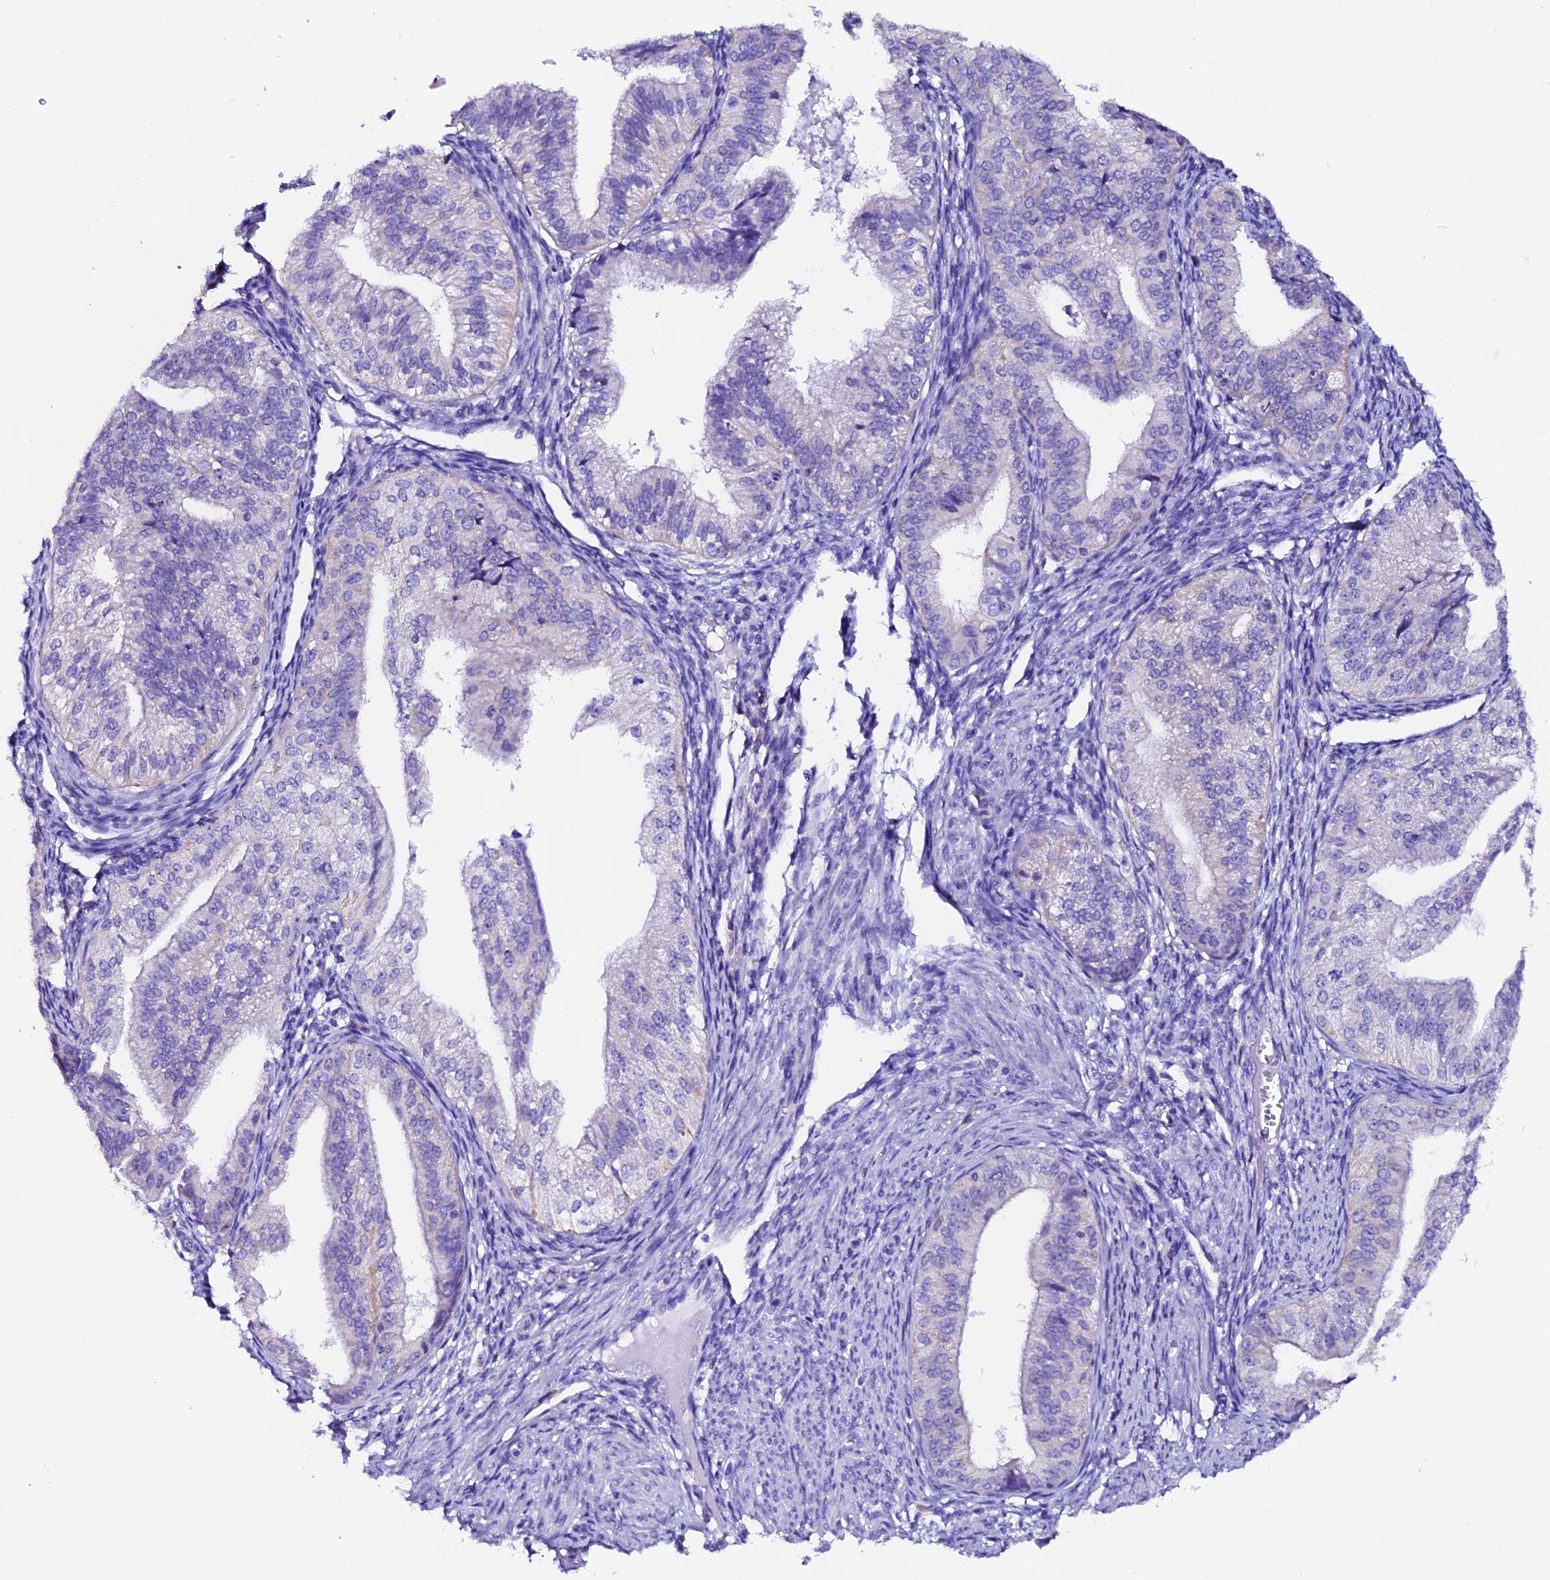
{"staining": {"intensity": "weak", "quantity": "<25%", "location": "cytoplasmic/membranous"}, "tissue": "endometrial cancer", "cell_type": "Tumor cells", "image_type": "cancer", "snomed": [{"axis": "morphology", "description": "Adenocarcinoma, NOS"}, {"axis": "topography", "description": "Endometrium"}], "caption": "DAB (3,3'-diaminobenzidine) immunohistochemical staining of endometrial adenocarcinoma exhibits no significant positivity in tumor cells.", "gene": "COMTD1", "patient": {"sex": "female", "age": 50}}